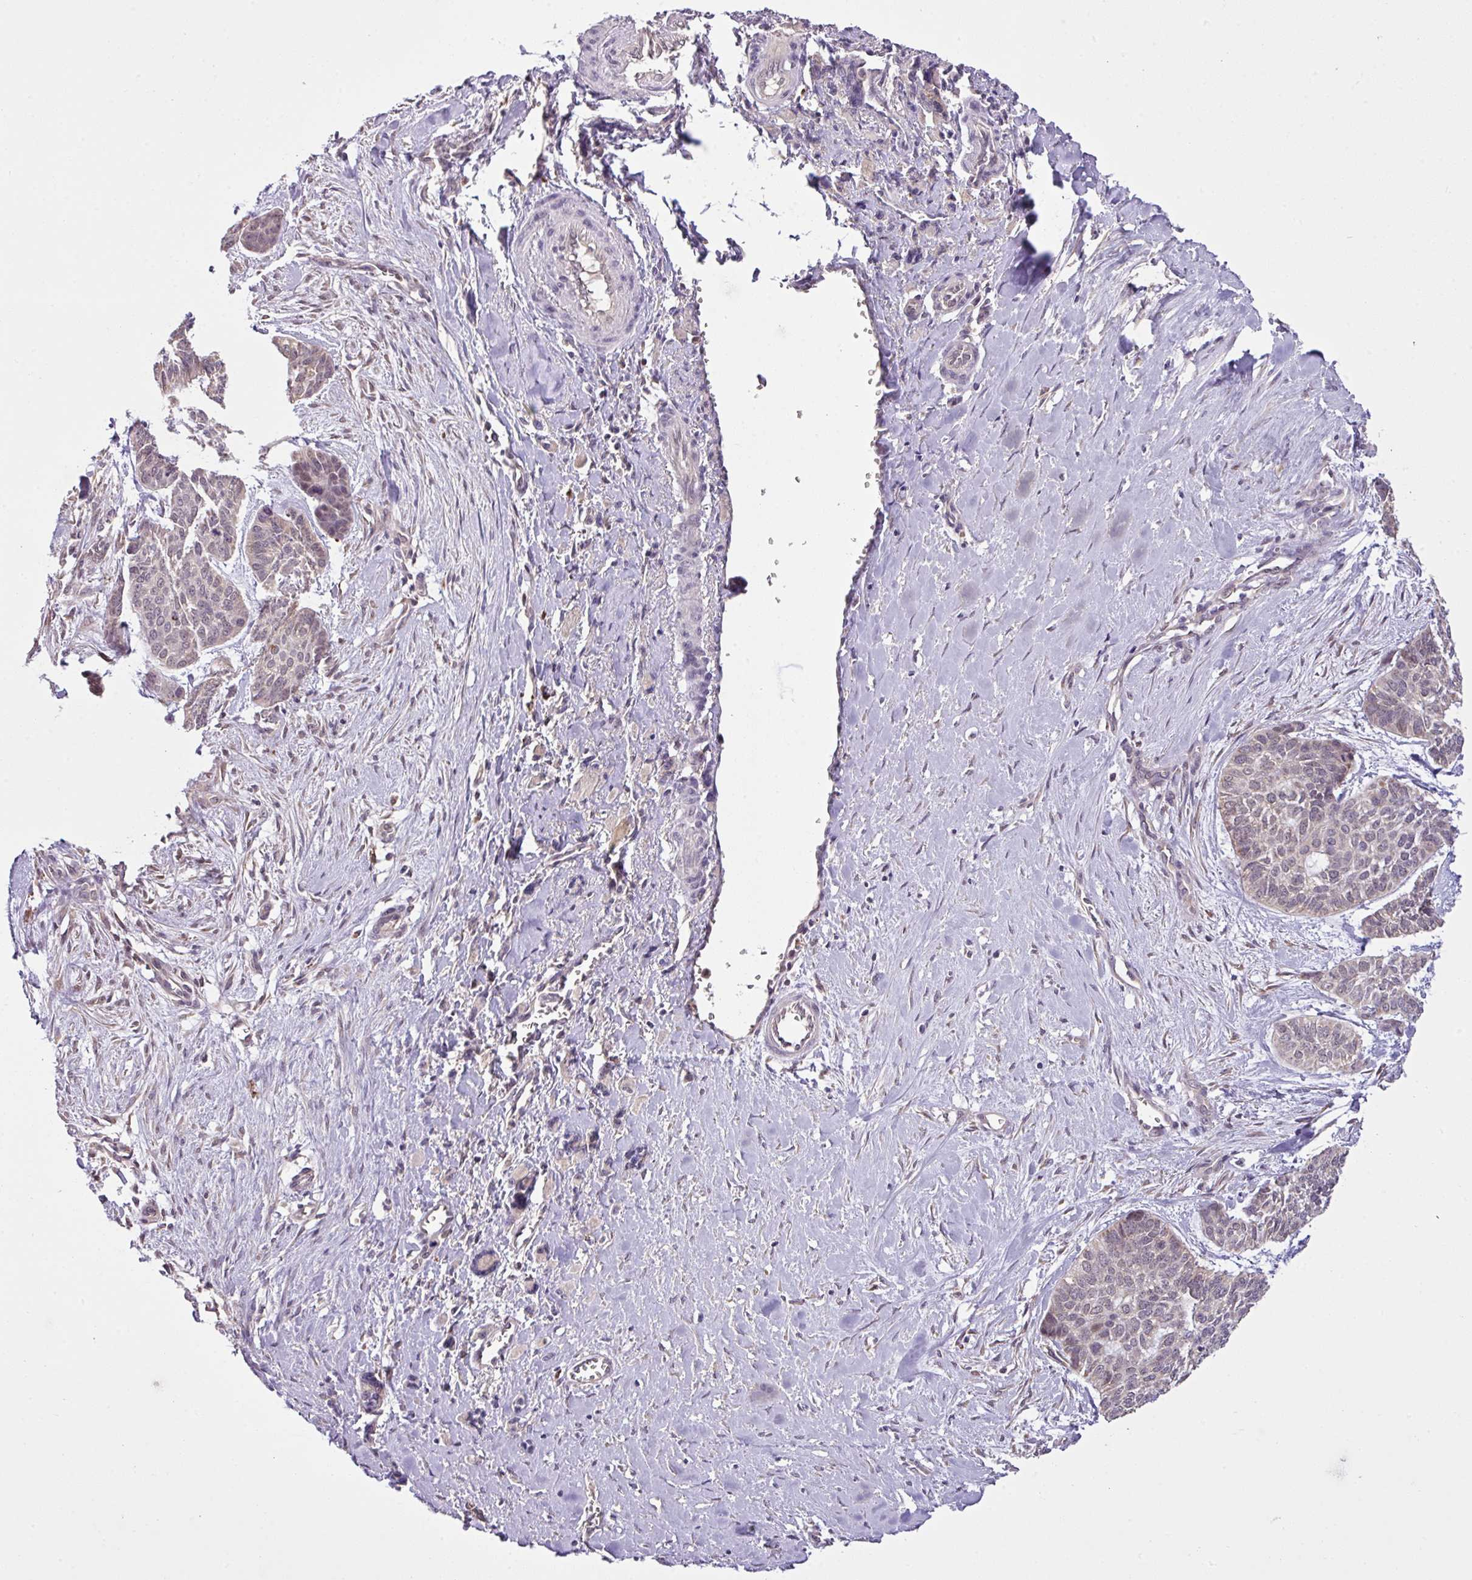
{"staining": {"intensity": "weak", "quantity": "25%-75%", "location": "nuclear"}, "tissue": "skin cancer", "cell_type": "Tumor cells", "image_type": "cancer", "snomed": [{"axis": "morphology", "description": "Basal cell carcinoma"}, {"axis": "topography", "description": "Skin"}], "caption": "Basal cell carcinoma (skin) stained with a protein marker exhibits weak staining in tumor cells.", "gene": "SMCO4", "patient": {"sex": "female", "age": 64}}